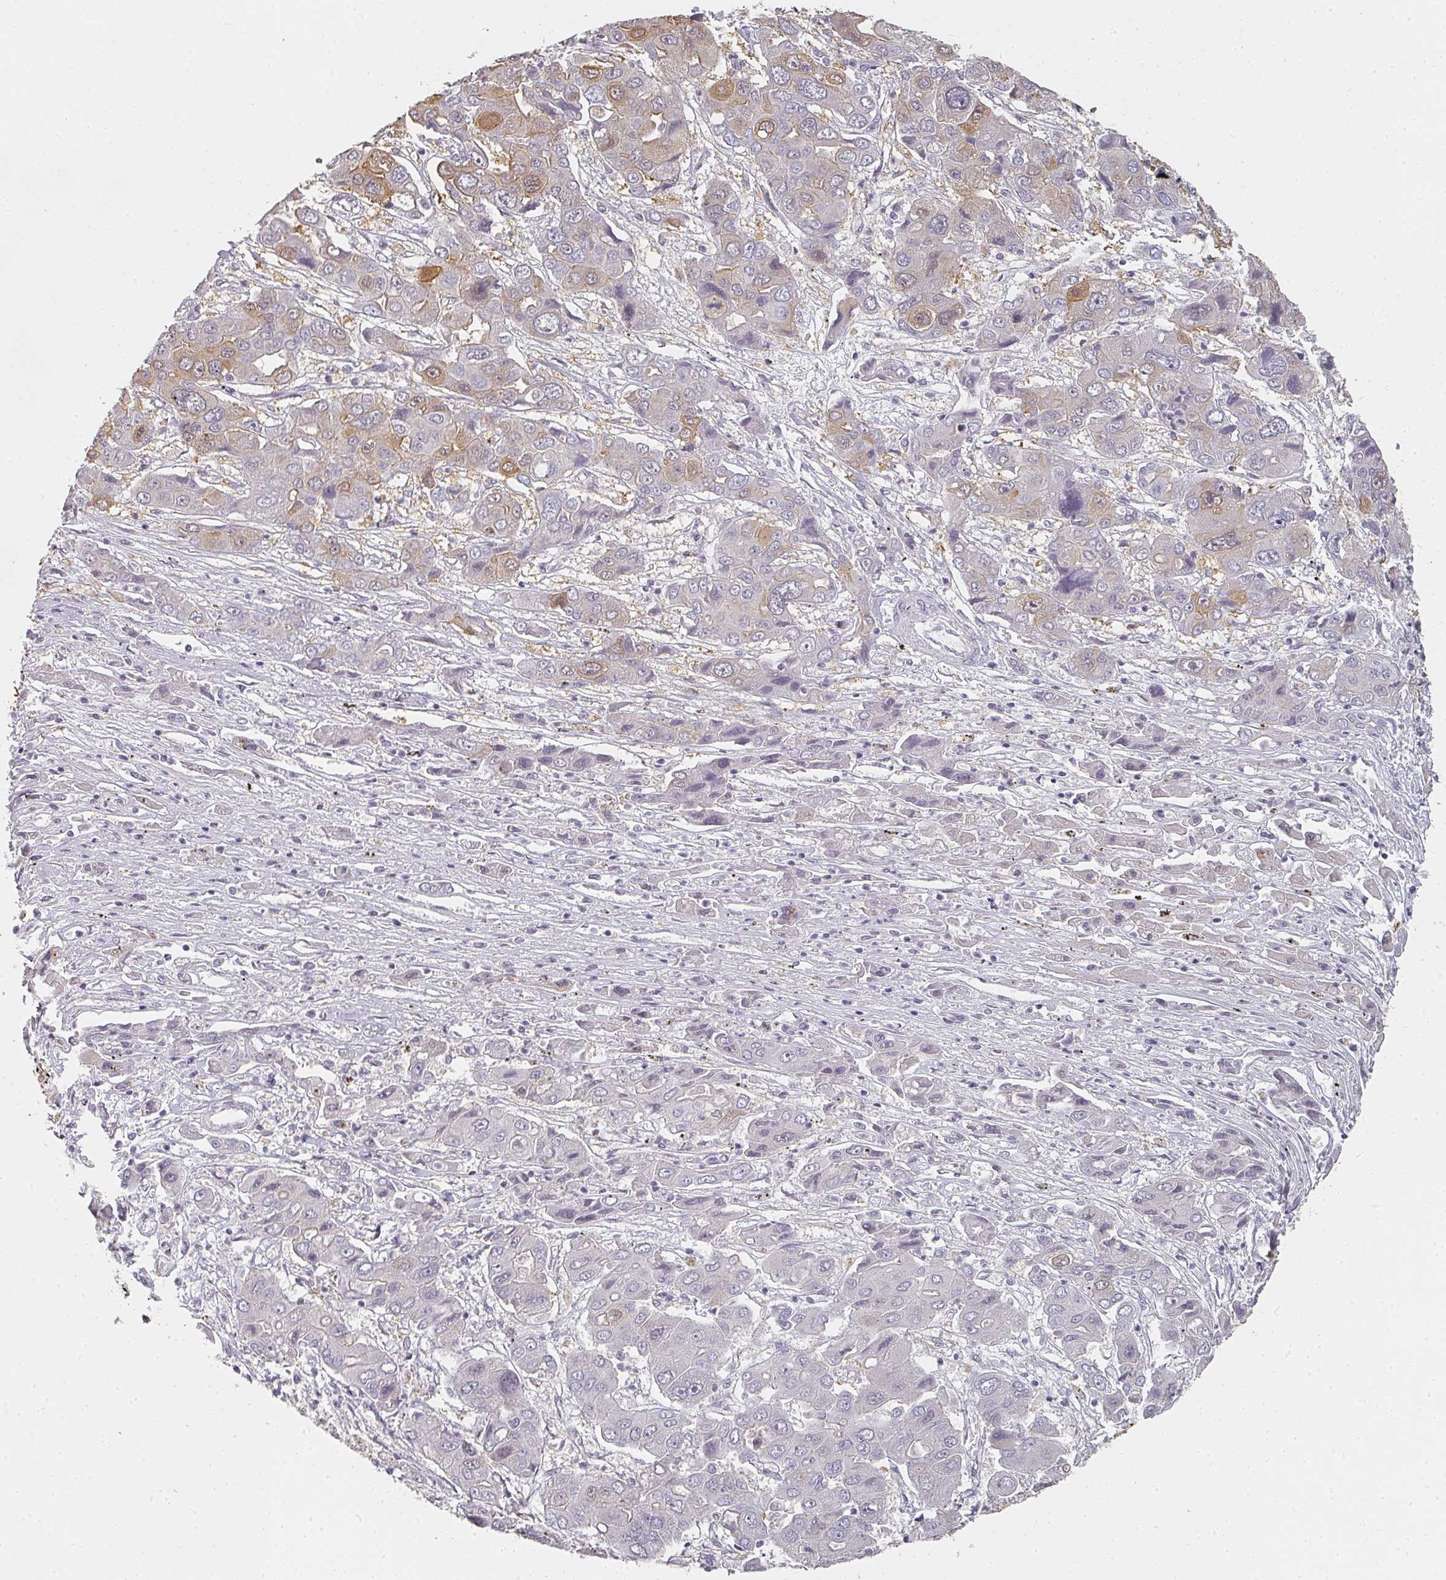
{"staining": {"intensity": "moderate", "quantity": "<25%", "location": "cytoplasmic/membranous,nuclear"}, "tissue": "liver cancer", "cell_type": "Tumor cells", "image_type": "cancer", "snomed": [{"axis": "morphology", "description": "Cholangiocarcinoma"}, {"axis": "topography", "description": "Liver"}], "caption": "The immunohistochemical stain labels moderate cytoplasmic/membranous and nuclear staining in tumor cells of liver cholangiocarcinoma tissue.", "gene": "SHISA2", "patient": {"sex": "male", "age": 67}}